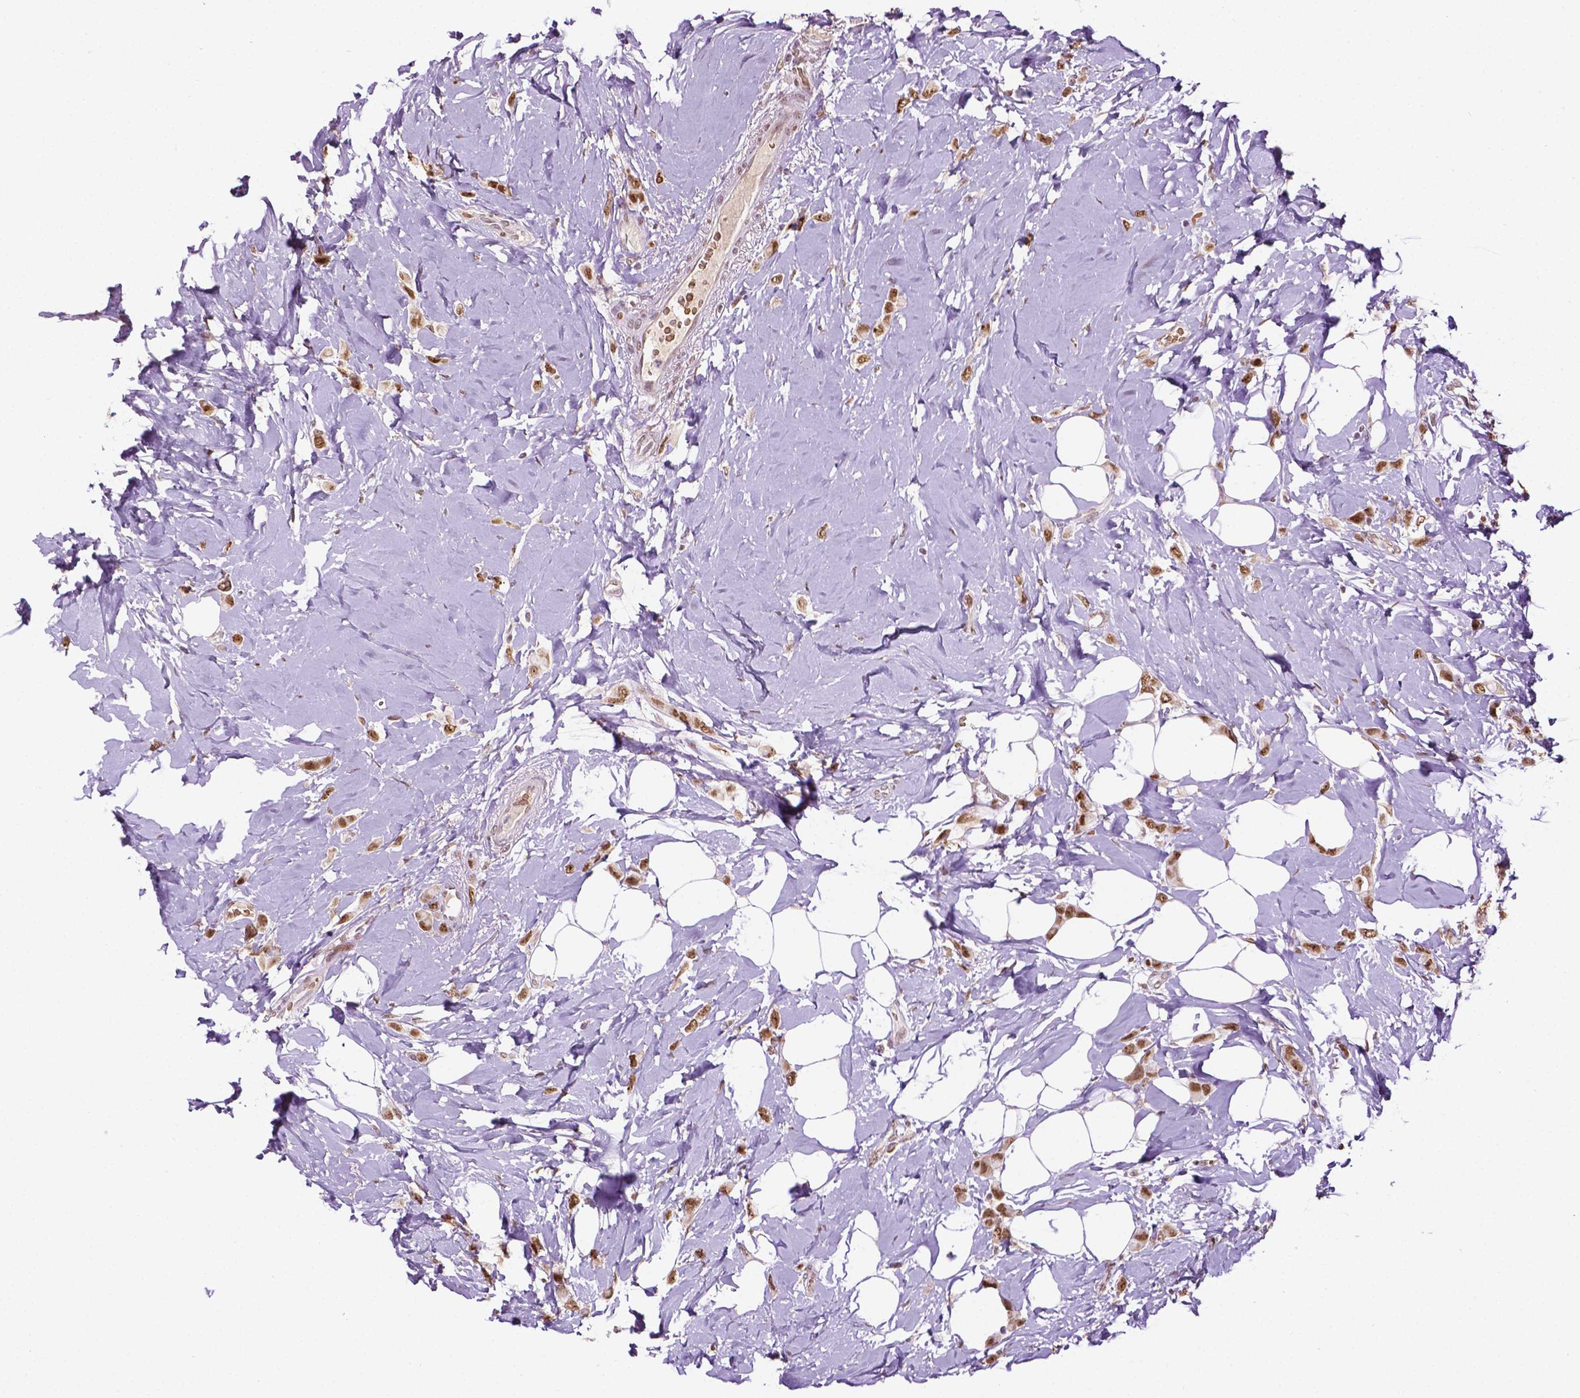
{"staining": {"intensity": "moderate", "quantity": ">75%", "location": "nuclear"}, "tissue": "breast cancer", "cell_type": "Tumor cells", "image_type": "cancer", "snomed": [{"axis": "morphology", "description": "Lobular carcinoma"}, {"axis": "topography", "description": "Breast"}], "caption": "A micrograph showing moderate nuclear expression in approximately >75% of tumor cells in breast lobular carcinoma, as visualized by brown immunohistochemical staining.", "gene": "ZNF41", "patient": {"sex": "female", "age": 66}}